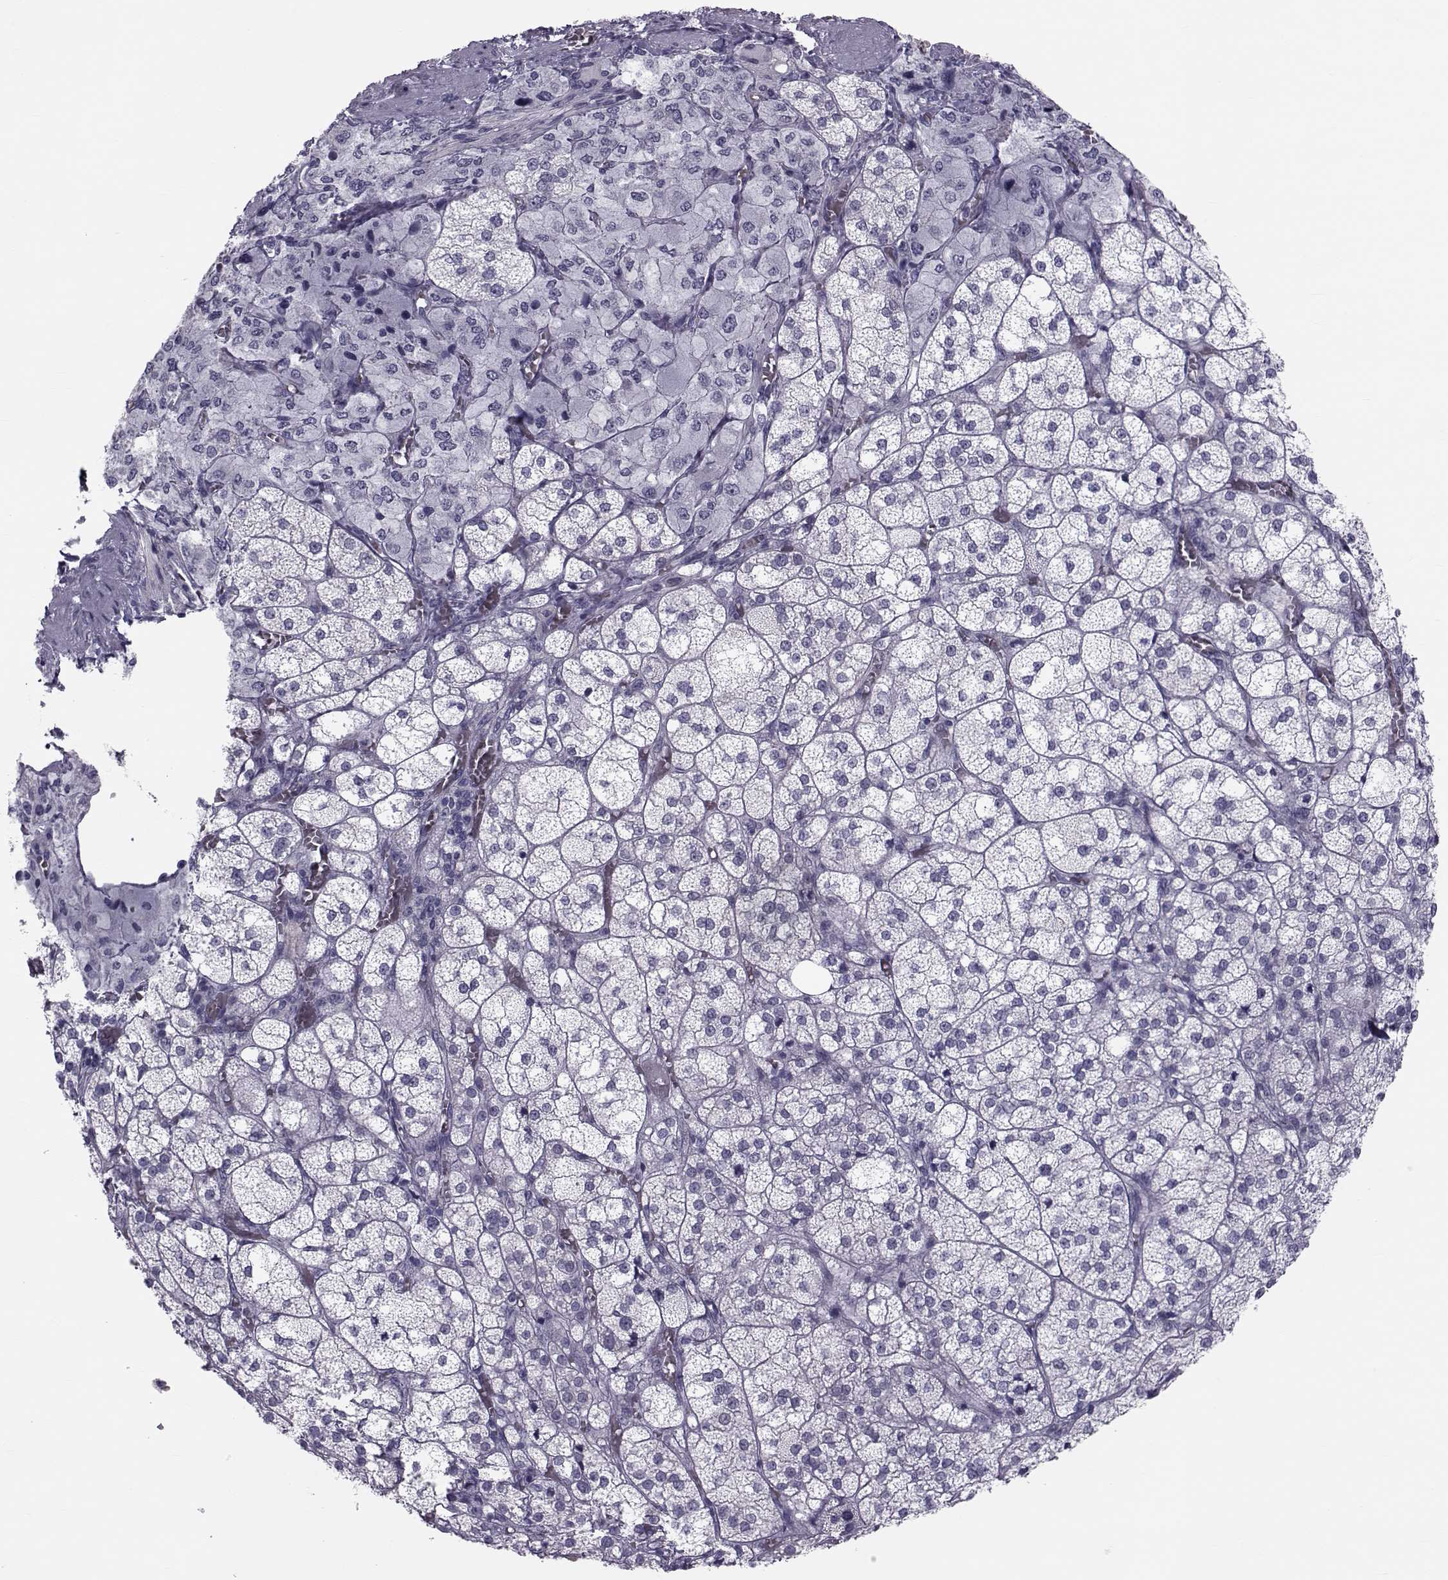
{"staining": {"intensity": "negative", "quantity": "none", "location": "none"}, "tissue": "adrenal gland", "cell_type": "Glandular cells", "image_type": "normal", "snomed": [{"axis": "morphology", "description": "Normal tissue, NOS"}, {"axis": "topography", "description": "Adrenal gland"}], "caption": "Glandular cells show no significant positivity in benign adrenal gland.", "gene": "GARIN3", "patient": {"sex": "female", "age": 60}}